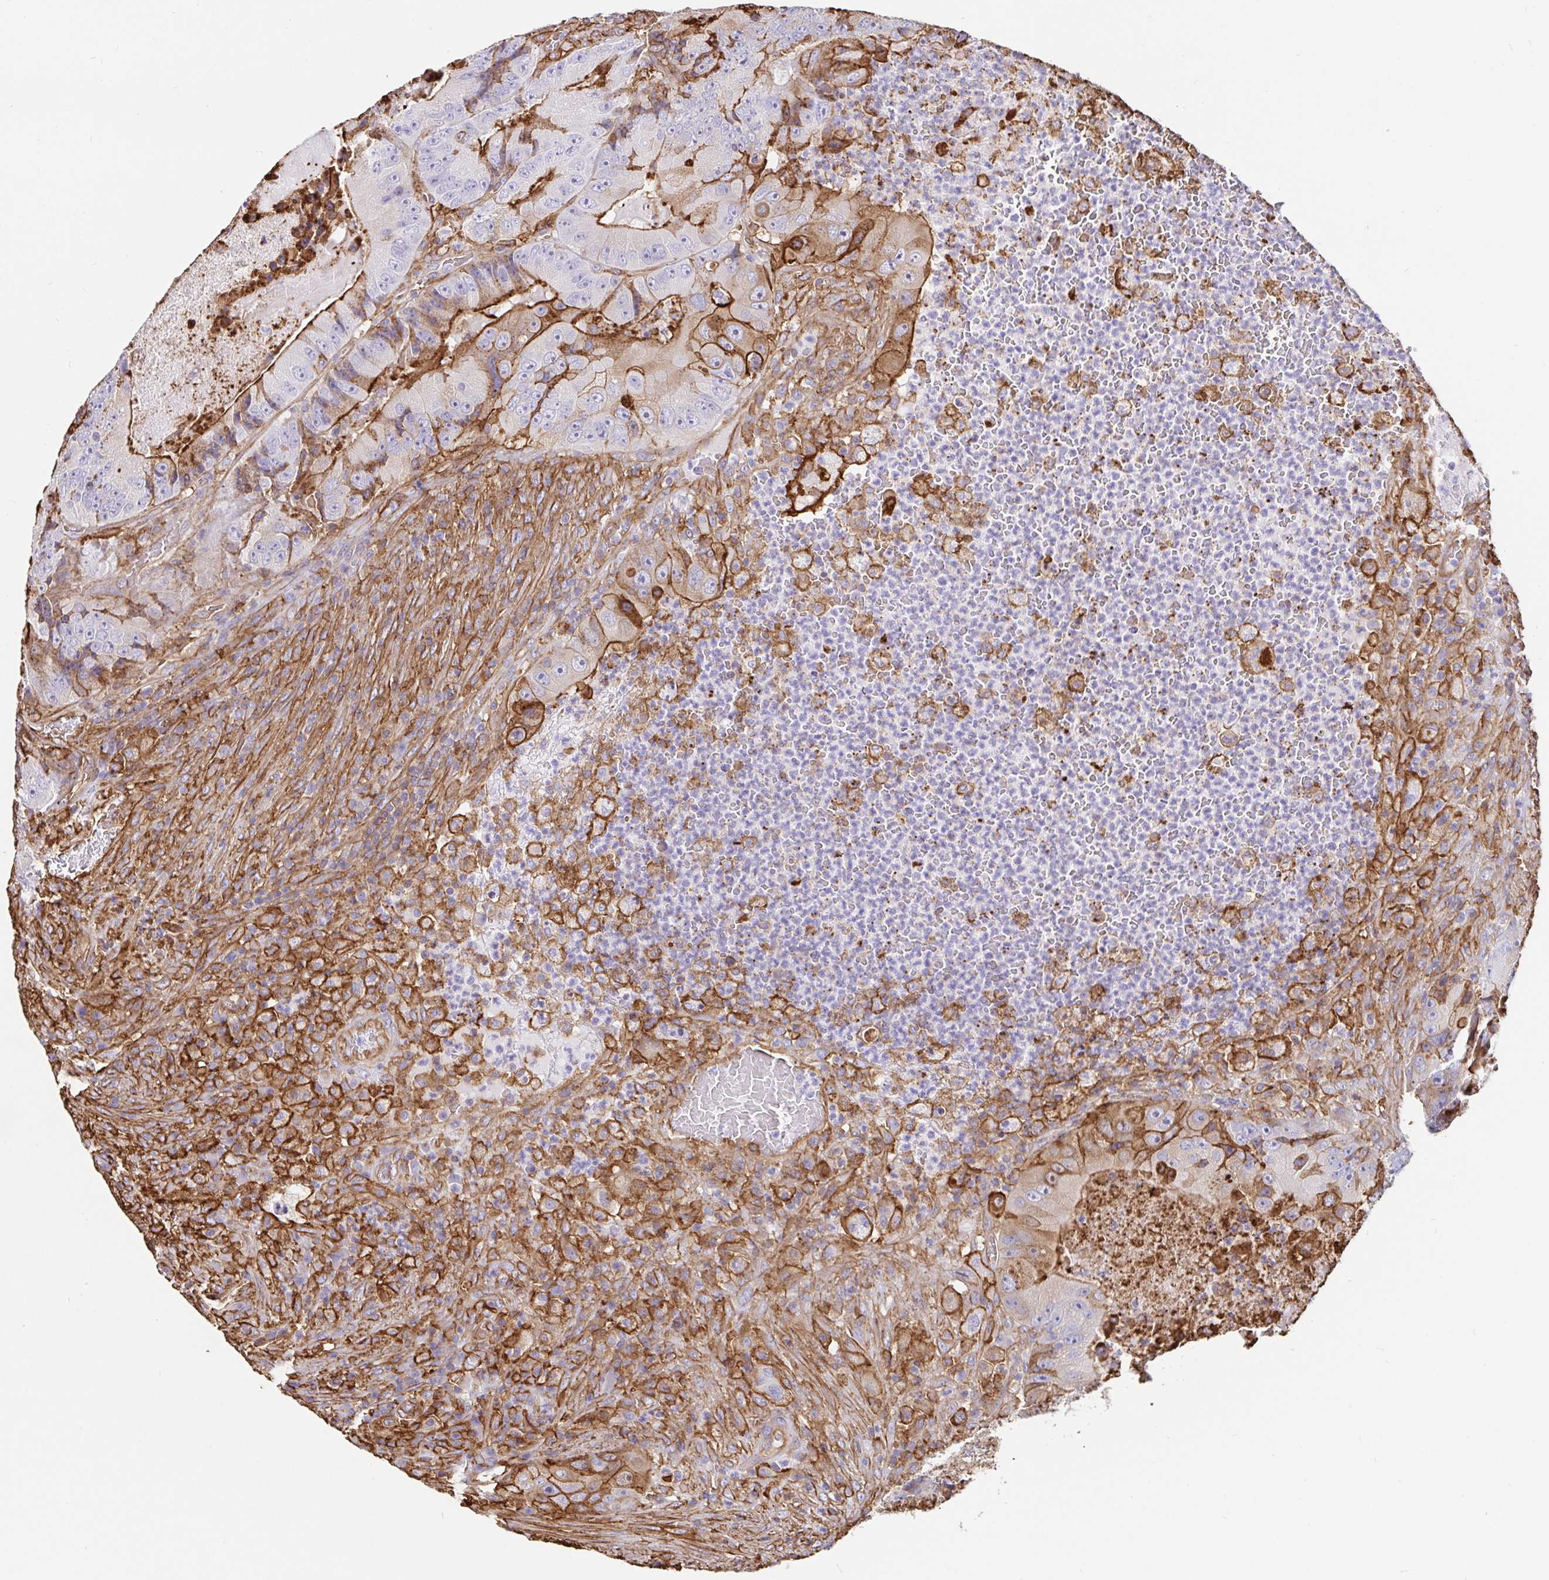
{"staining": {"intensity": "moderate", "quantity": "25%-75%", "location": "cytoplasmic/membranous"}, "tissue": "colorectal cancer", "cell_type": "Tumor cells", "image_type": "cancer", "snomed": [{"axis": "morphology", "description": "Adenocarcinoma, NOS"}, {"axis": "topography", "description": "Colon"}], "caption": "Immunohistochemical staining of human adenocarcinoma (colorectal) demonstrates moderate cytoplasmic/membranous protein staining in about 25%-75% of tumor cells. (Brightfield microscopy of DAB IHC at high magnification).", "gene": "ANXA2", "patient": {"sex": "female", "age": 86}}